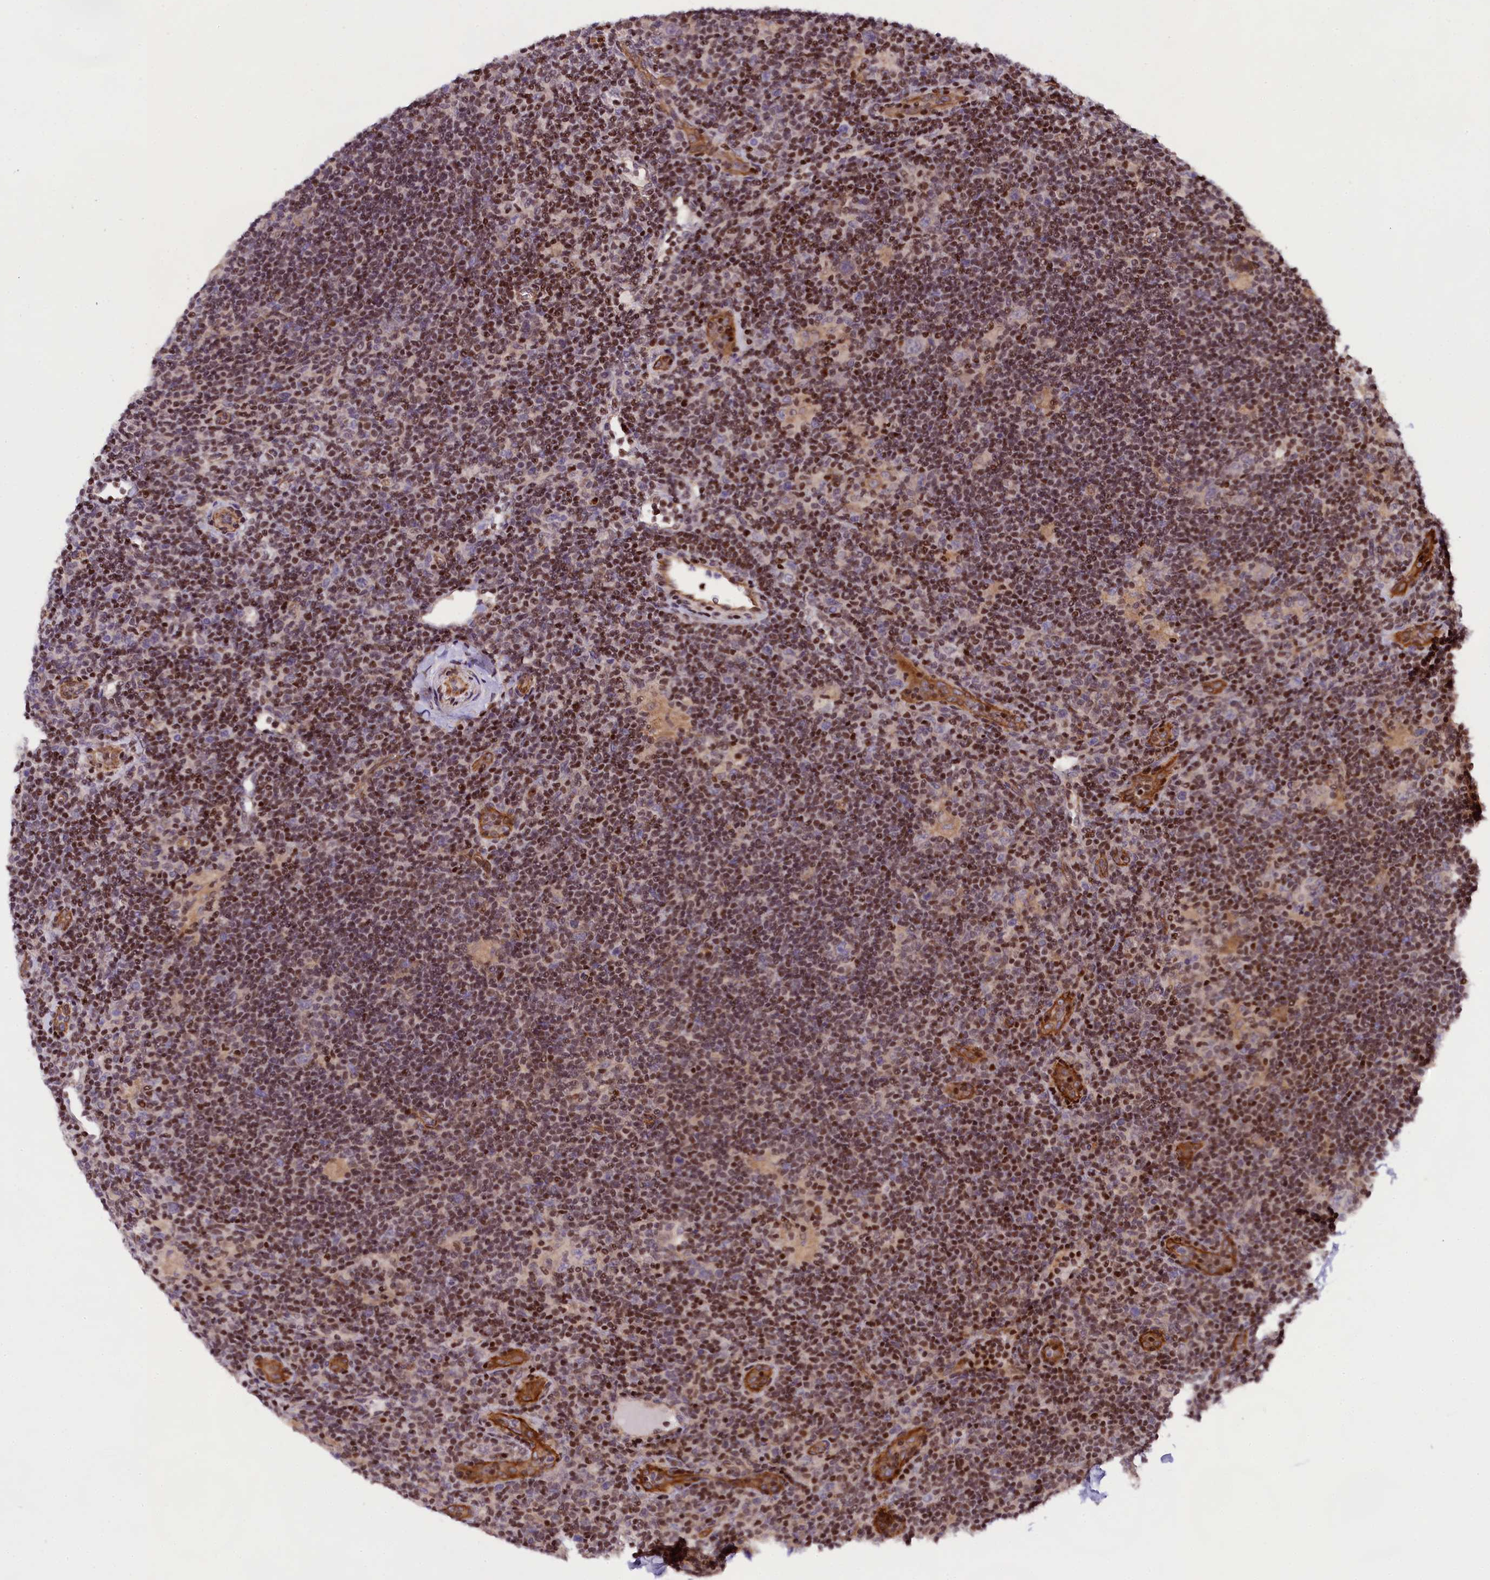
{"staining": {"intensity": "negative", "quantity": "none", "location": "none"}, "tissue": "lymphoma", "cell_type": "Tumor cells", "image_type": "cancer", "snomed": [{"axis": "morphology", "description": "Hodgkin's disease, NOS"}, {"axis": "topography", "description": "Lymph node"}], "caption": "An immunohistochemistry micrograph of Hodgkin's disease is shown. There is no staining in tumor cells of Hodgkin's disease. The staining is performed using DAB (3,3'-diaminobenzidine) brown chromogen with nuclei counter-stained in using hematoxylin.", "gene": "SP4", "patient": {"sex": "female", "age": 57}}